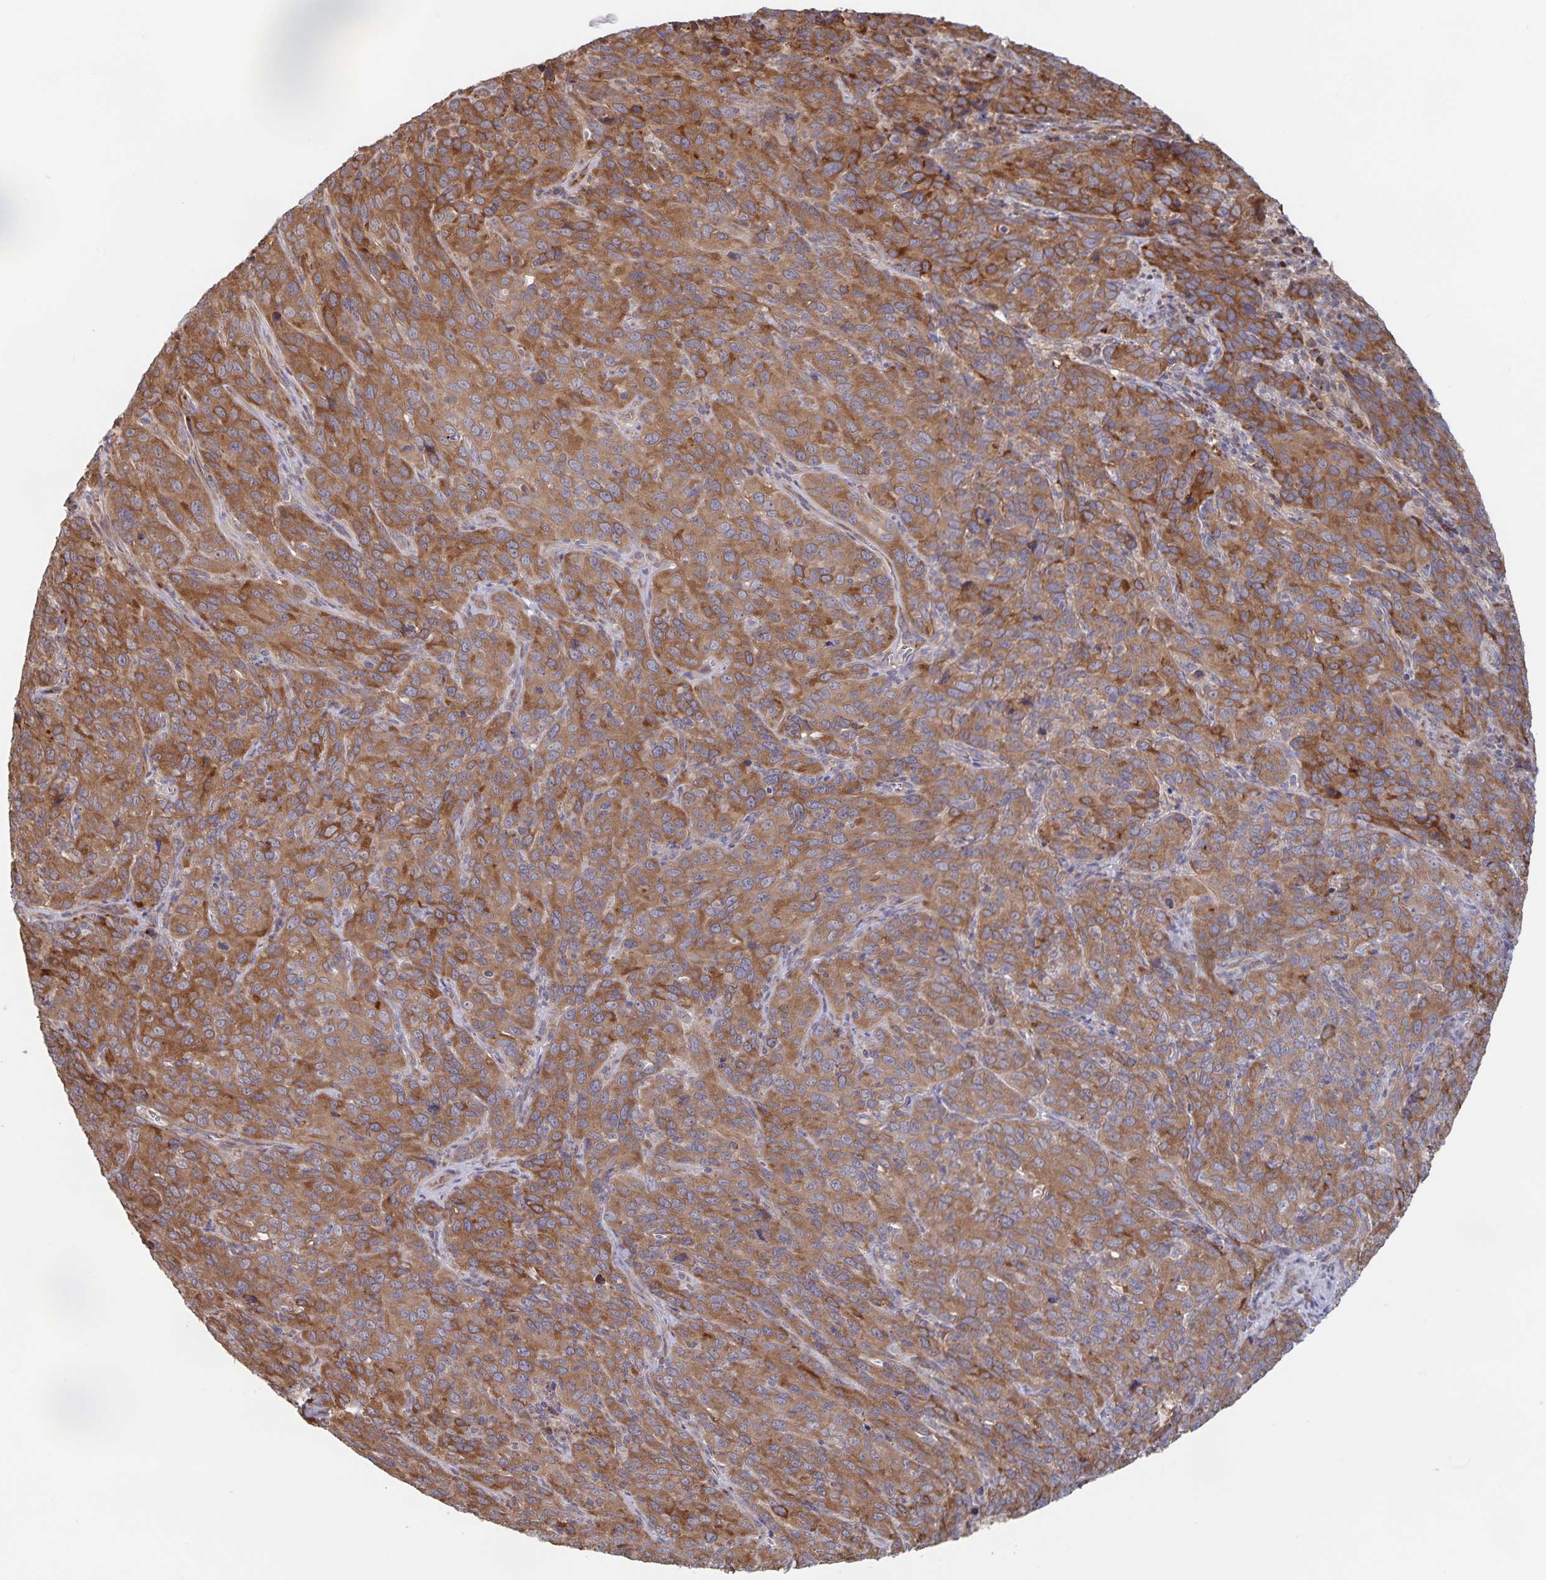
{"staining": {"intensity": "moderate", "quantity": ">75%", "location": "cytoplasmic/membranous"}, "tissue": "cervical cancer", "cell_type": "Tumor cells", "image_type": "cancer", "snomed": [{"axis": "morphology", "description": "Normal tissue, NOS"}, {"axis": "morphology", "description": "Squamous cell carcinoma, NOS"}, {"axis": "topography", "description": "Cervix"}], "caption": "Immunohistochemical staining of human cervical cancer (squamous cell carcinoma) displays medium levels of moderate cytoplasmic/membranous staining in approximately >75% of tumor cells.", "gene": "ACACA", "patient": {"sex": "female", "age": 51}}